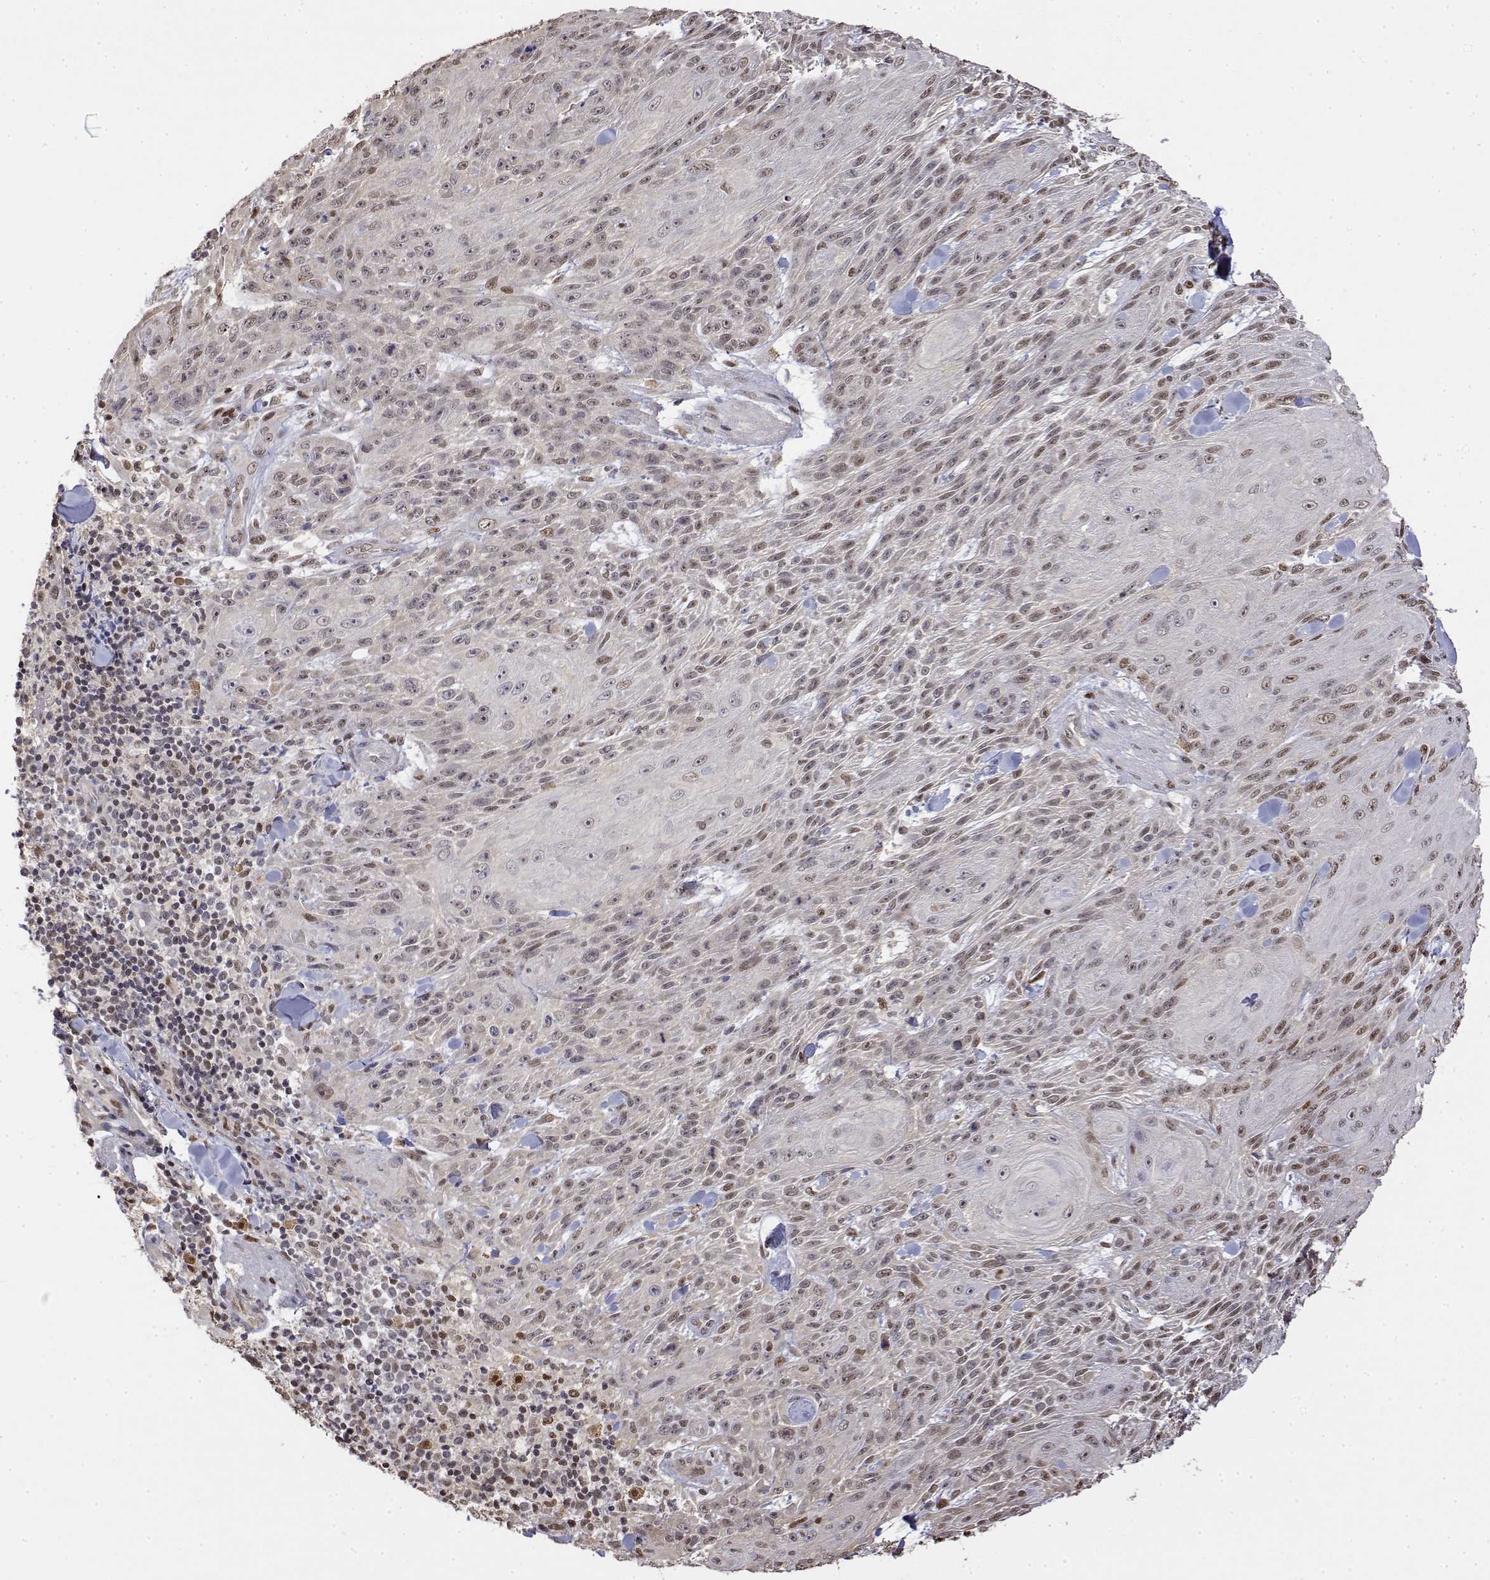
{"staining": {"intensity": "moderate", "quantity": "<25%", "location": "nuclear"}, "tissue": "skin cancer", "cell_type": "Tumor cells", "image_type": "cancer", "snomed": [{"axis": "morphology", "description": "Squamous cell carcinoma, NOS"}, {"axis": "topography", "description": "Skin"}], "caption": "Human skin cancer stained with a protein marker reveals moderate staining in tumor cells.", "gene": "TPI1", "patient": {"sex": "male", "age": 88}}